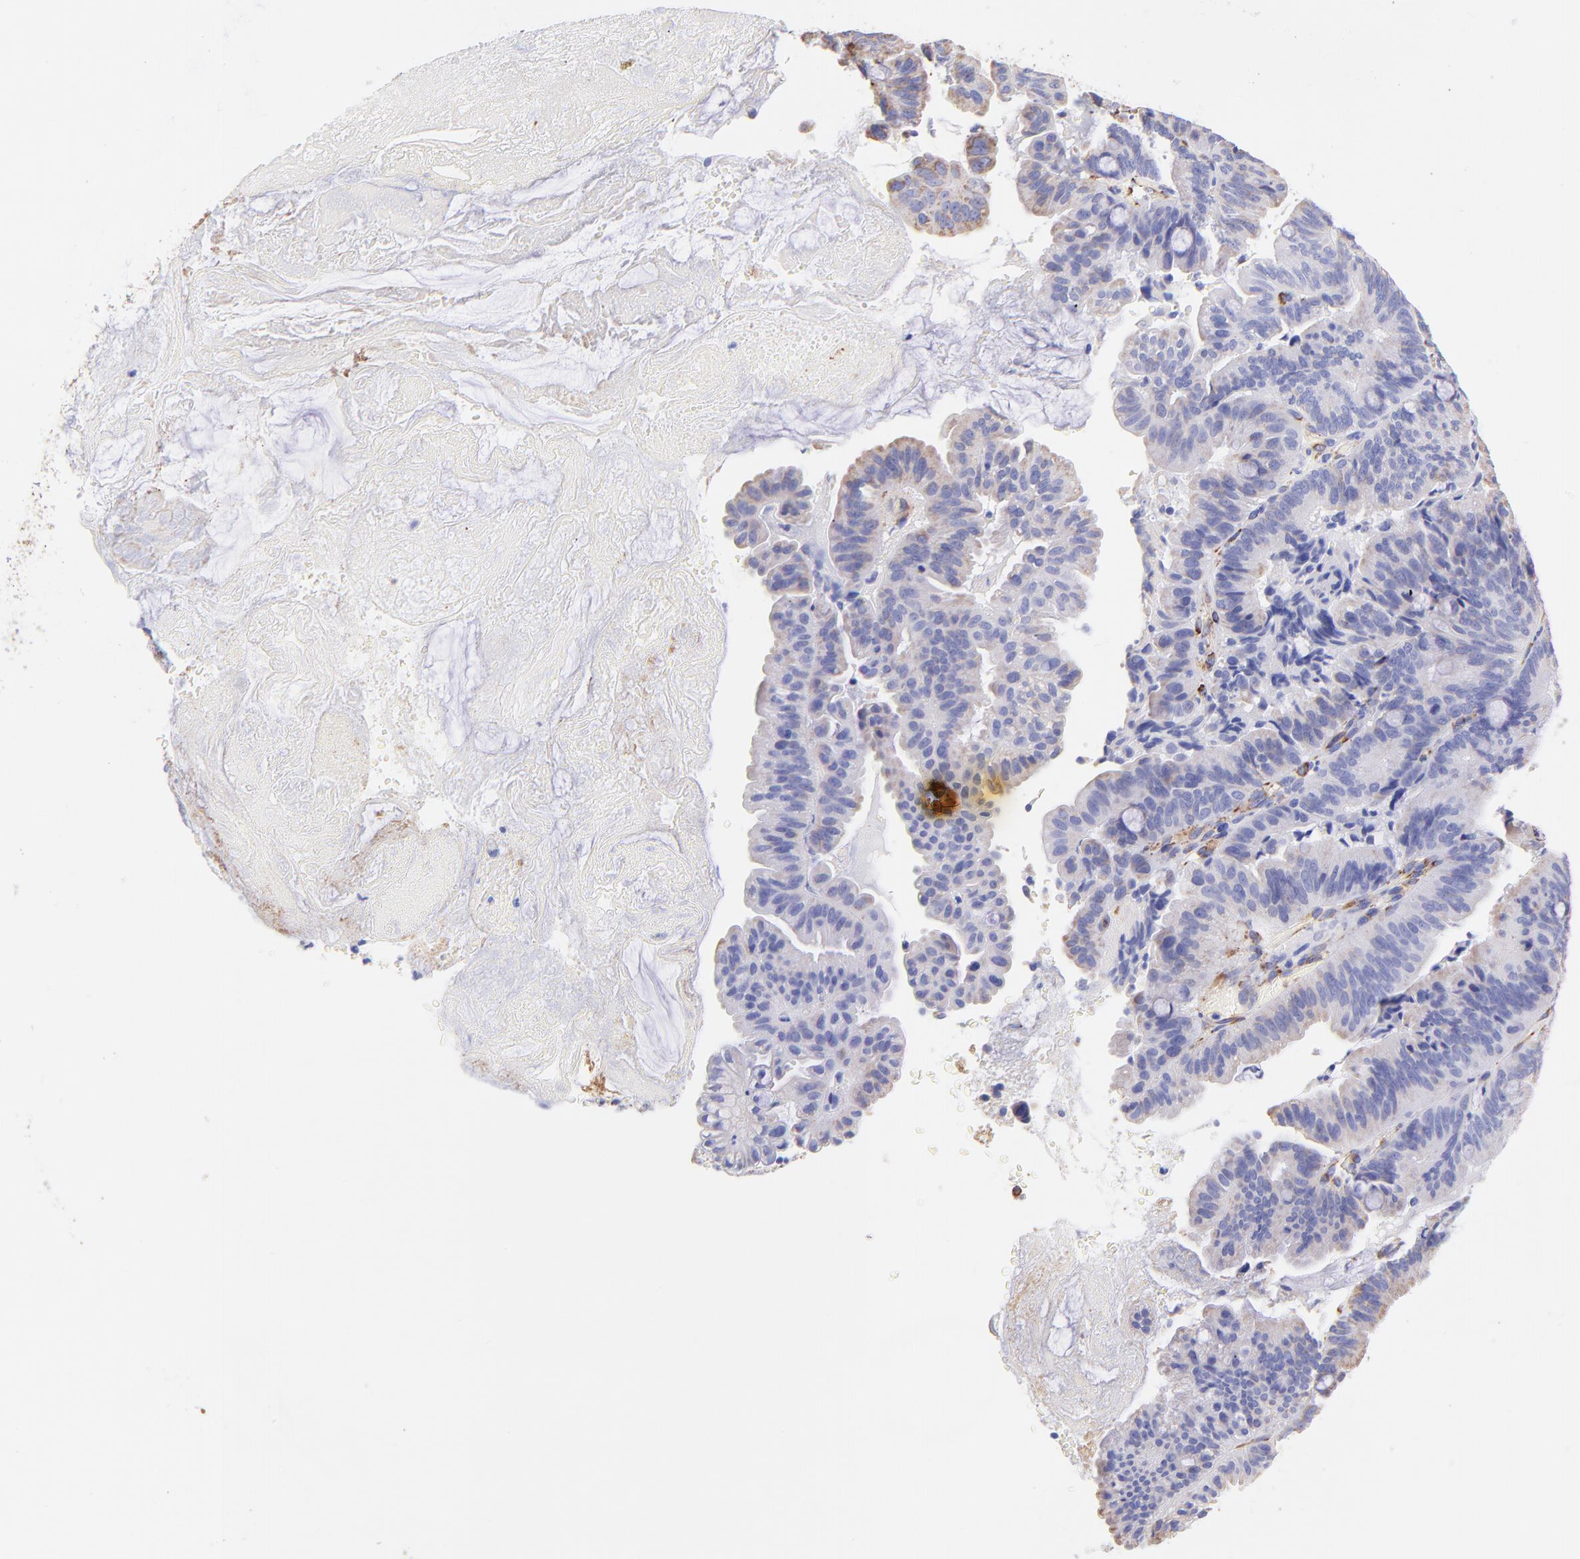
{"staining": {"intensity": "weak", "quantity": "<25%", "location": "cytoplasmic/membranous"}, "tissue": "pancreatic cancer", "cell_type": "Tumor cells", "image_type": "cancer", "snomed": [{"axis": "morphology", "description": "Adenocarcinoma, NOS"}, {"axis": "topography", "description": "Pancreas"}], "caption": "The immunohistochemistry (IHC) histopathology image has no significant staining in tumor cells of pancreatic cancer (adenocarcinoma) tissue.", "gene": "SPARC", "patient": {"sex": "male", "age": 82}}